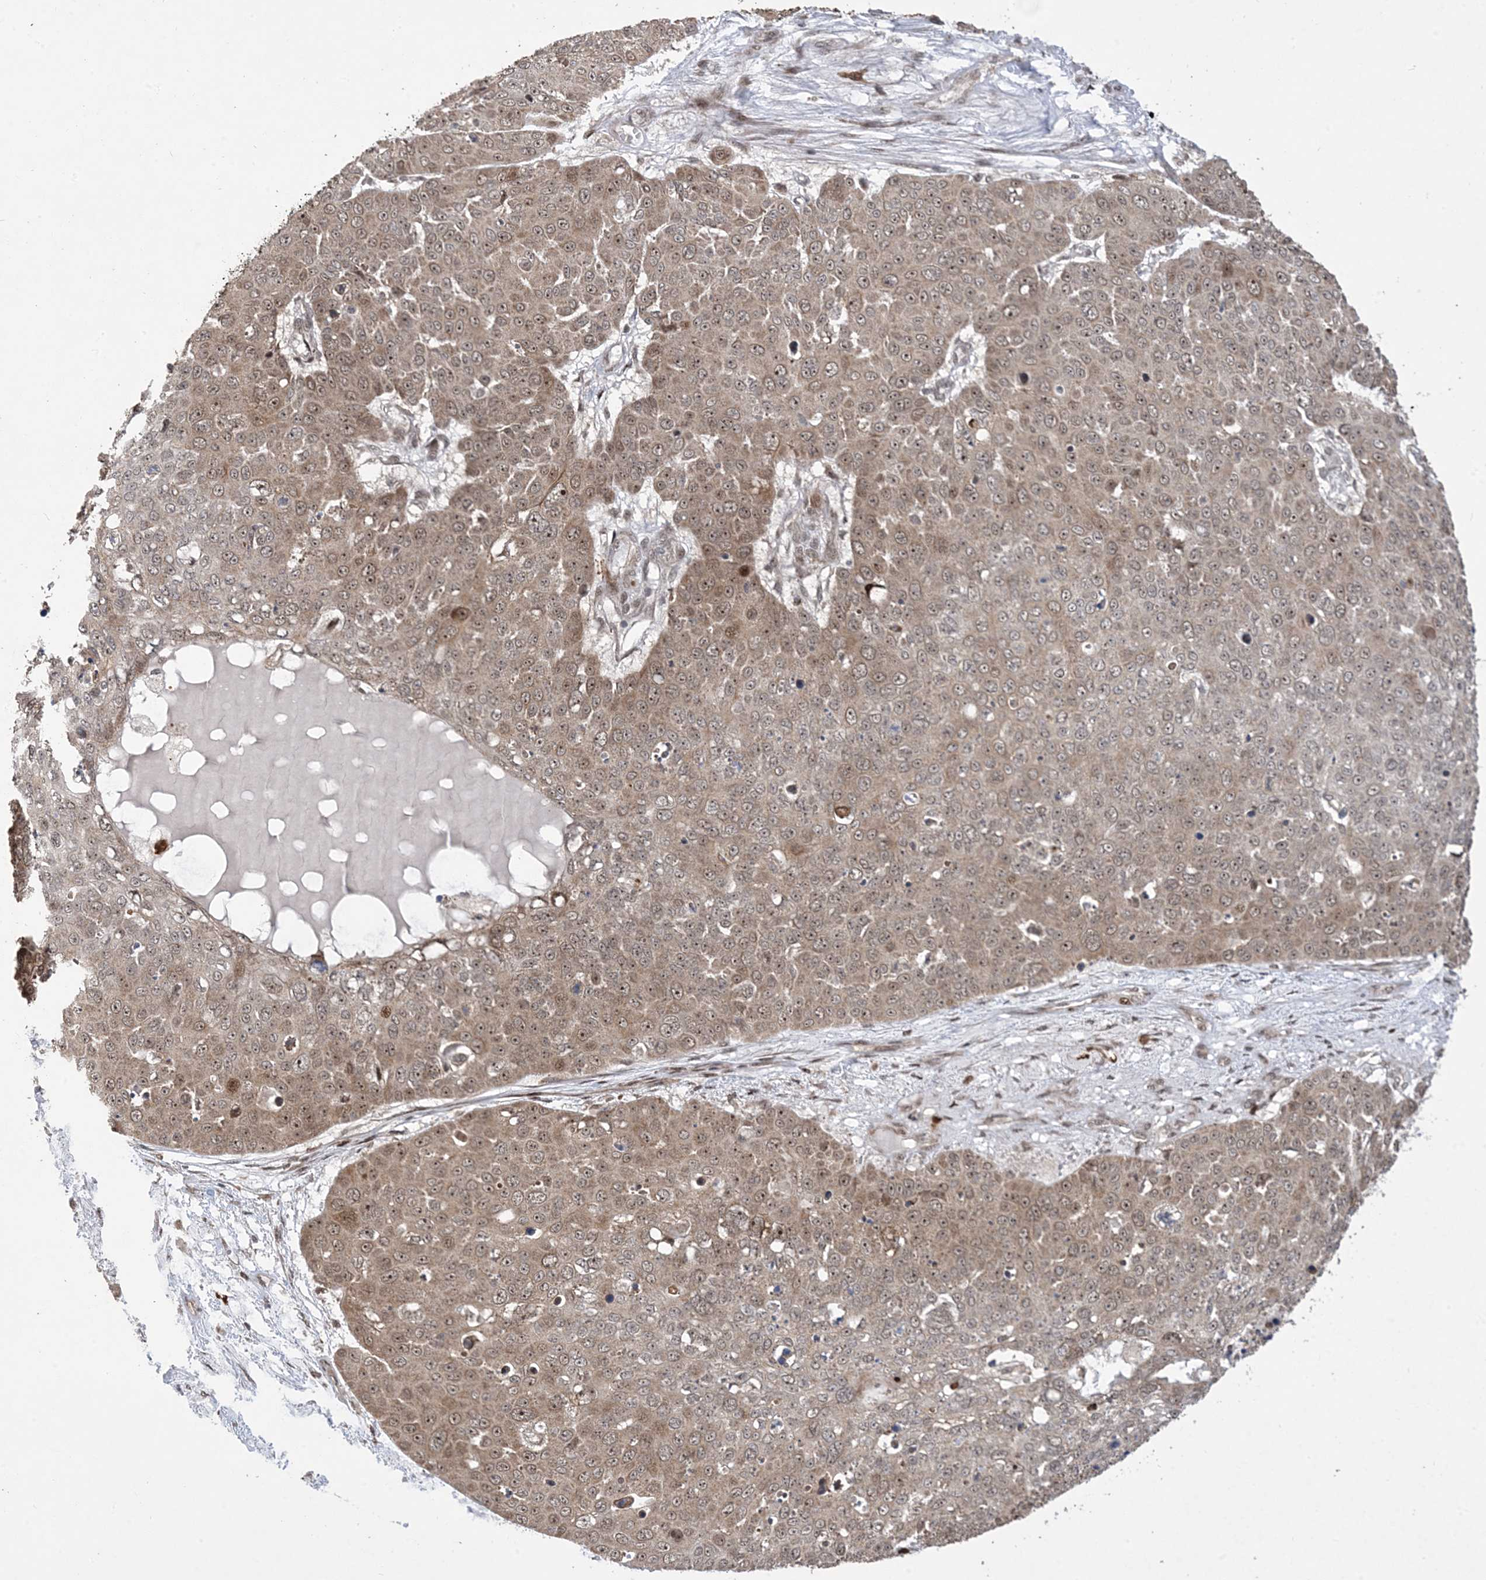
{"staining": {"intensity": "moderate", "quantity": "25%-75%", "location": "cytoplasmic/membranous,nuclear"}, "tissue": "skin cancer", "cell_type": "Tumor cells", "image_type": "cancer", "snomed": [{"axis": "morphology", "description": "Squamous cell carcinoma, NOS"}, {"axis": "topography", "description": "Skin"}], "caption": "The image shows a brown stain indicating the presence of a protein in the cytoplasmic/membranous and nuclear of tumor cells in skin cancer. (DAB IHC with brightfield microscopy, high magnification).", "gene": "FAM9B", "patient": {"sex": "male", "age": 71}}